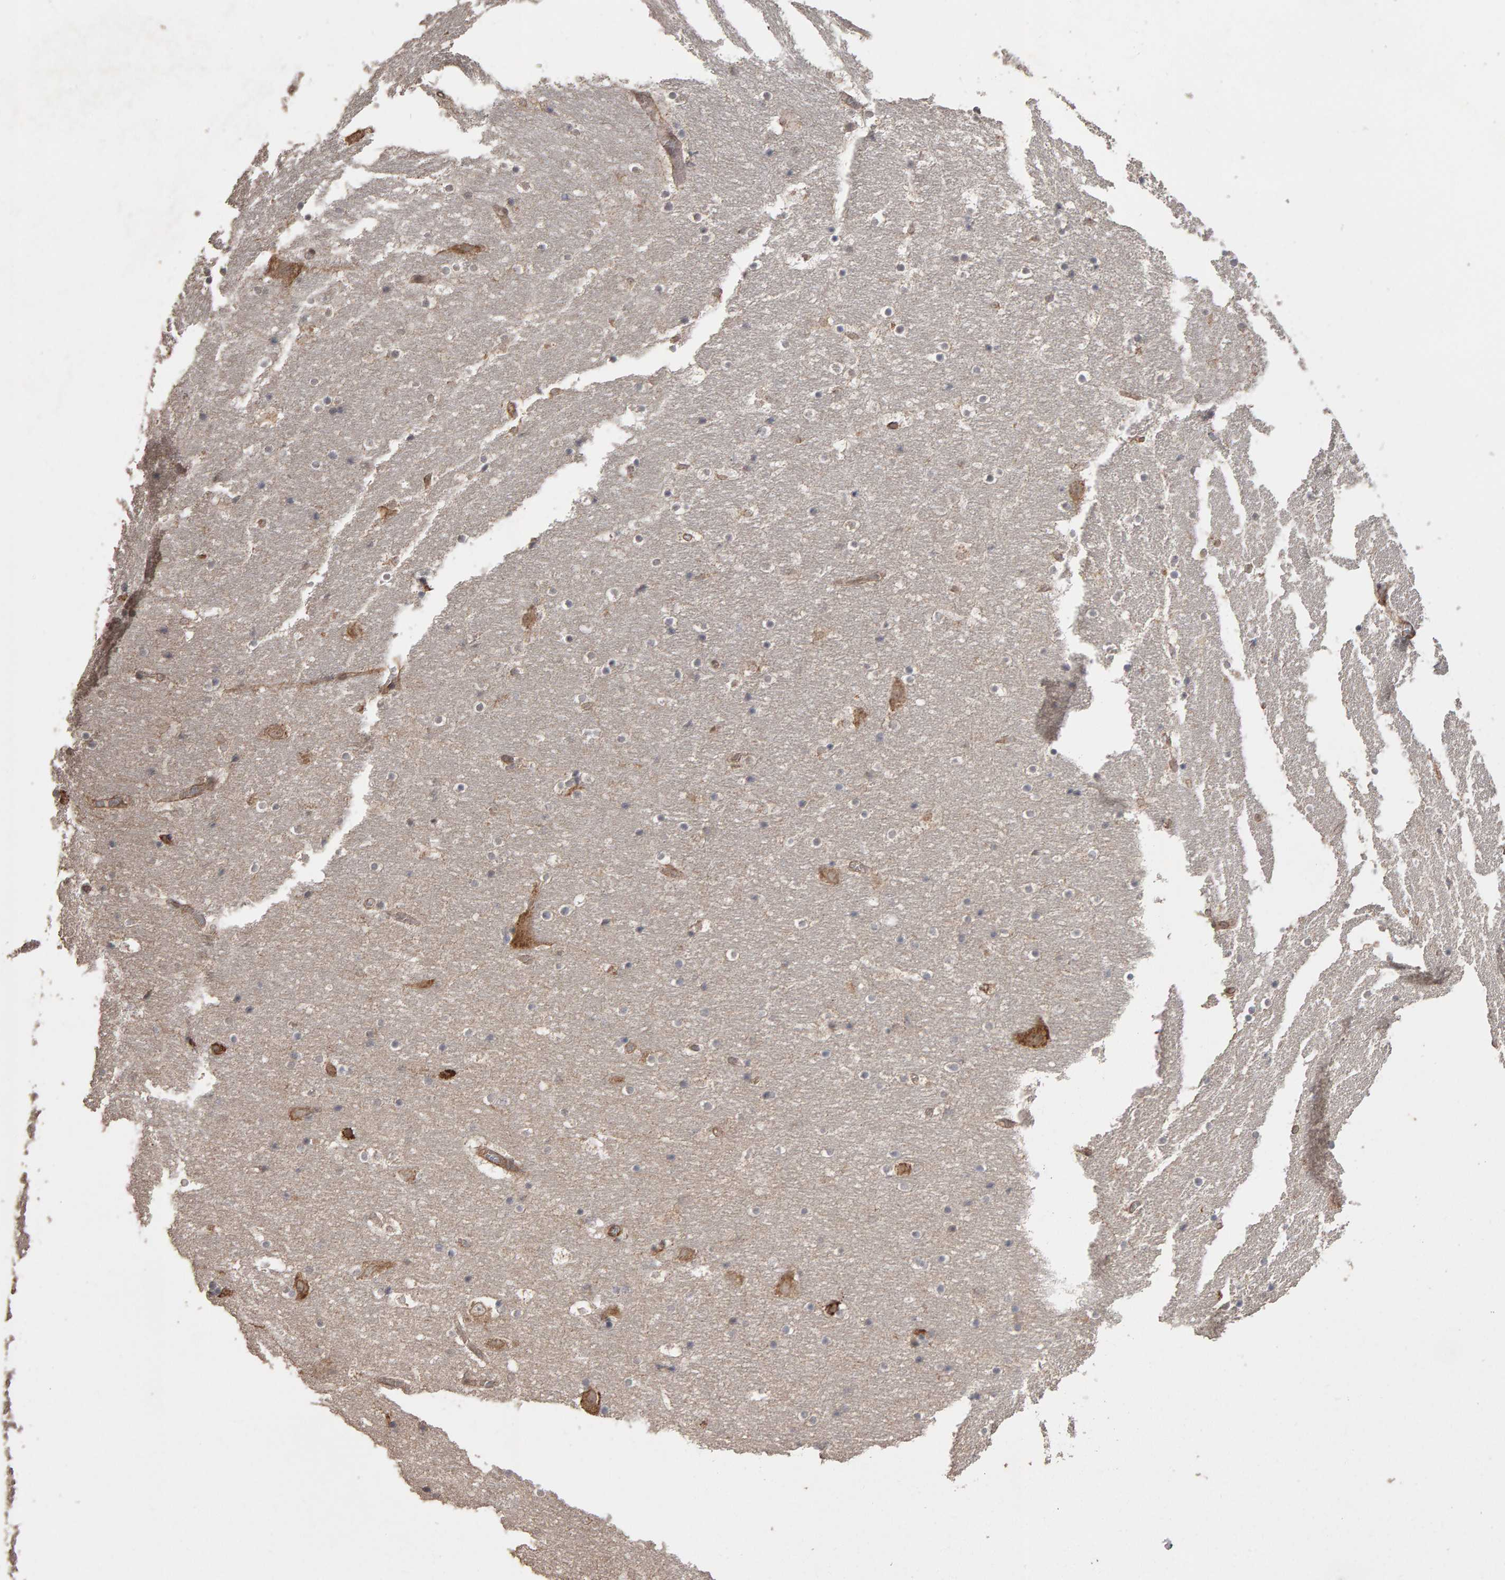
{"staining": {"intensity": "moderate", "quantity": "<25%", "location": "cytoplasmic/membranous"}, "tissue": "hippocampus", "cell_type": "Glial cells", "image_type": "normal", "snomed": [{"axis": "morphology", "description": "Normal tissue, NOS"}, {"axis": "topography", "description": "Hippocampus"}], "caption": "A micrograph of human hippocampus stained for a protein reveals moderate cytoplasmic/membranous brown staining in glial cells.", "gene": "SCRIB", "patient": {"sex": "male", "age": 45}}